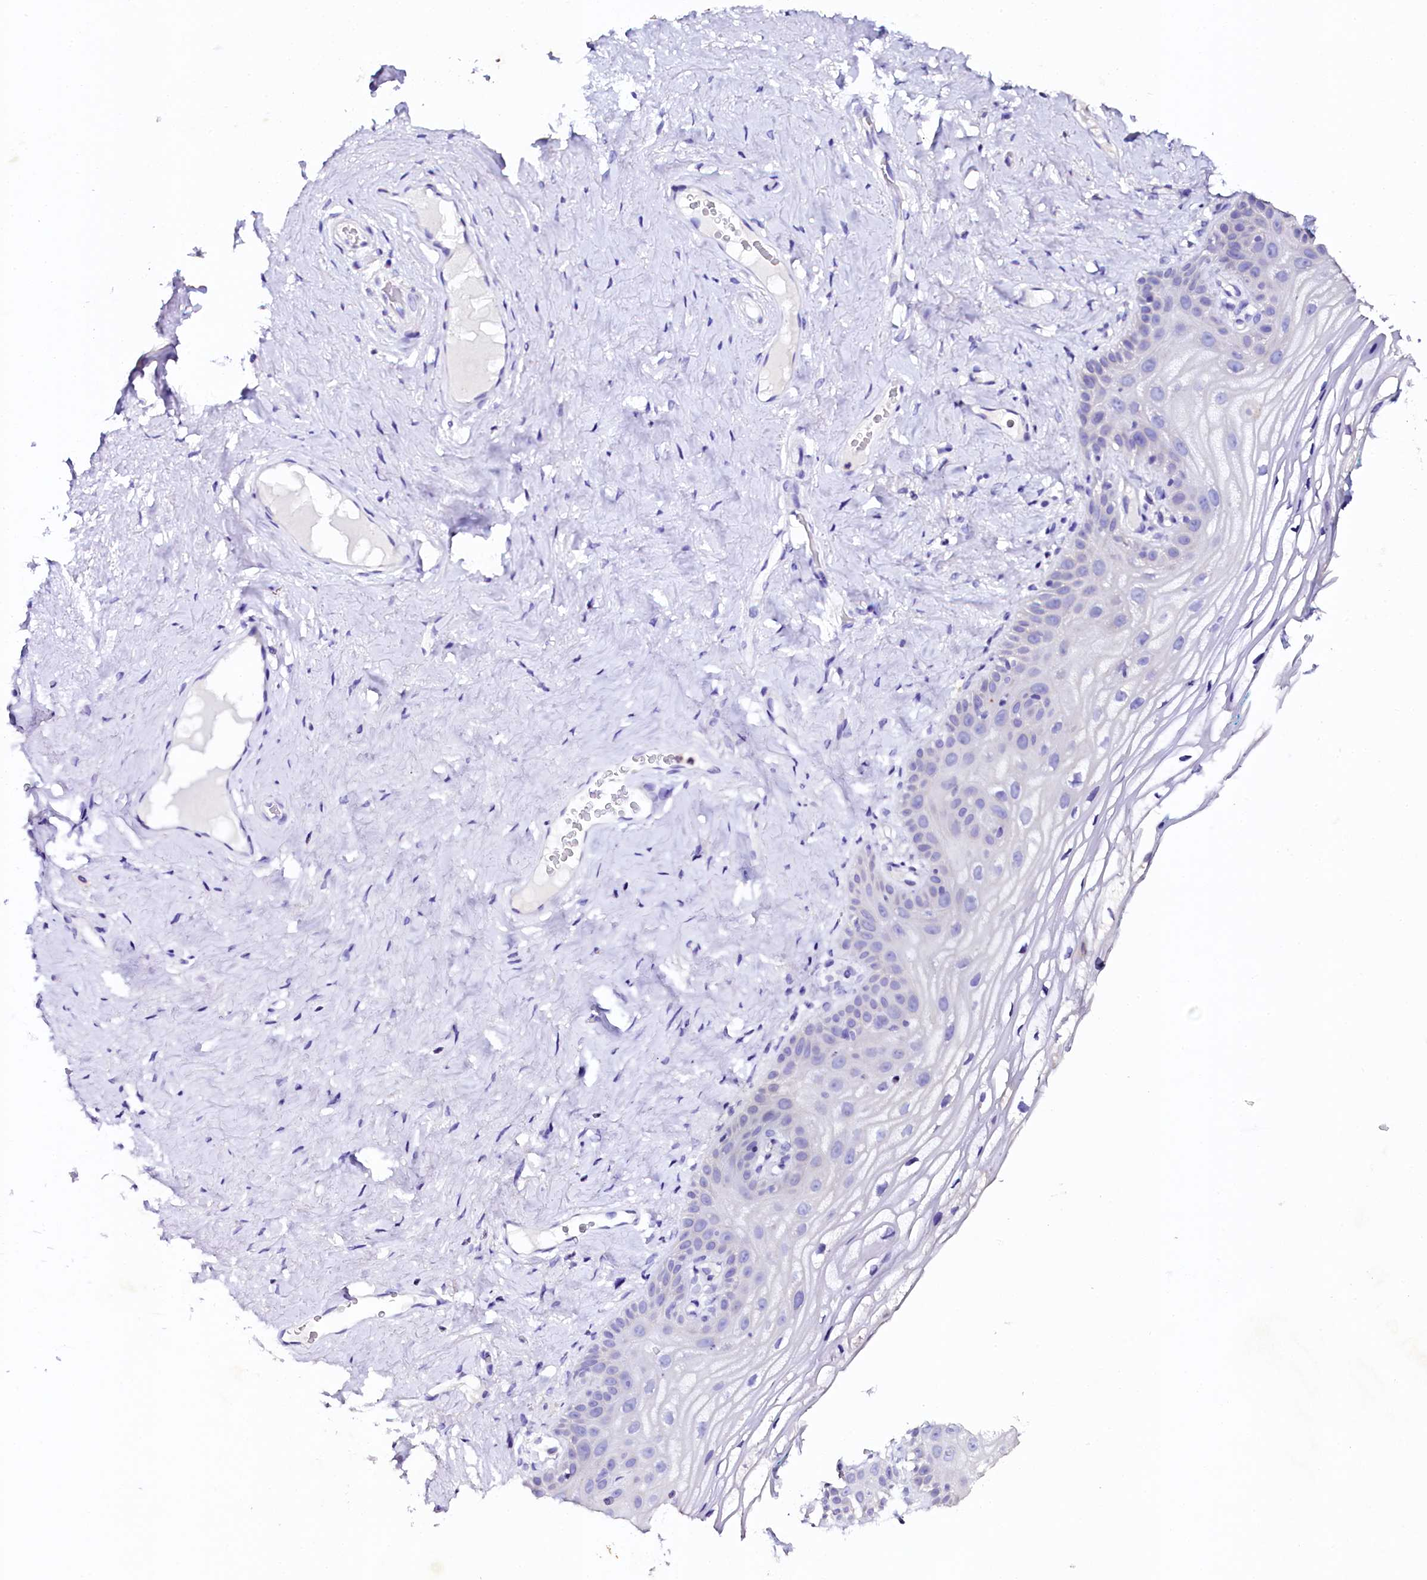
{"staining": {"intensity": "negative", "quantity": "none", "location": "none"}, "tissue": "vagina", "cell_type": "Squamous epithelial cells", "image_type": "normal", "snomed": [{"axis": "morphology", "description": "Normal tissue, NOS"}, {"axis": "topography", "description": "Vagina"}], "caption": "The image exhibits no staining of squamous epithelial cells in unremarkable vagina.", "gene": "NAA16", "patient": {"sex": "female", "age": 68}}